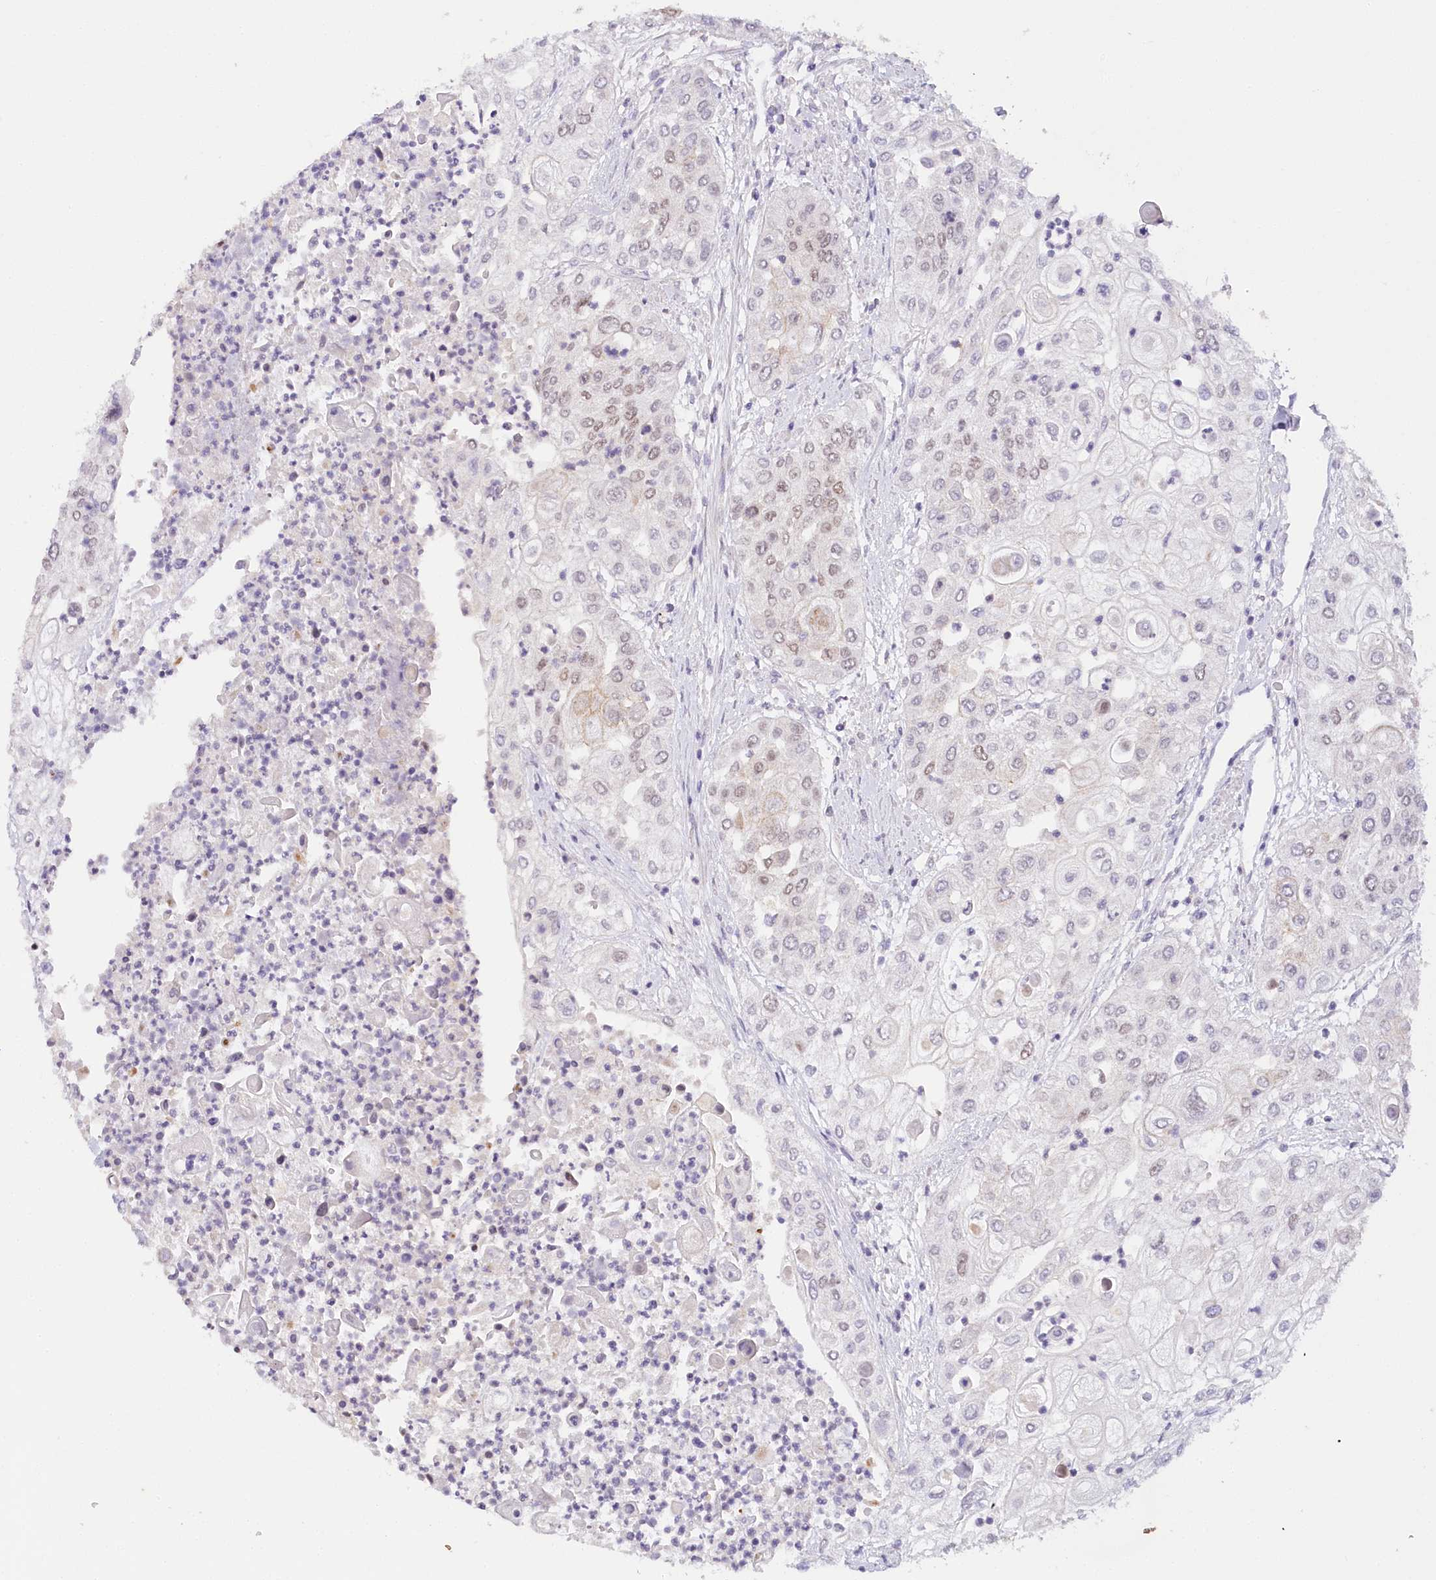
{"staining": {"intensity": "weak", "quantity": "<25%", "location": "nuclear"}, "tissue": "urothelial cancer", "cell_type": "Tumor cells", "image_type": "cancer", "snomed": [{"axis": "morphology", "description": "Urothelial carcinoma, High grade"}, {"axis": "topography", "description": "Urinary bladder"}], "caption": "Tumor cells show no significant expression in high-grade urothelial carcinoma.", "gene": "TP53", "patient": {"sex": "female", "age": 79}}